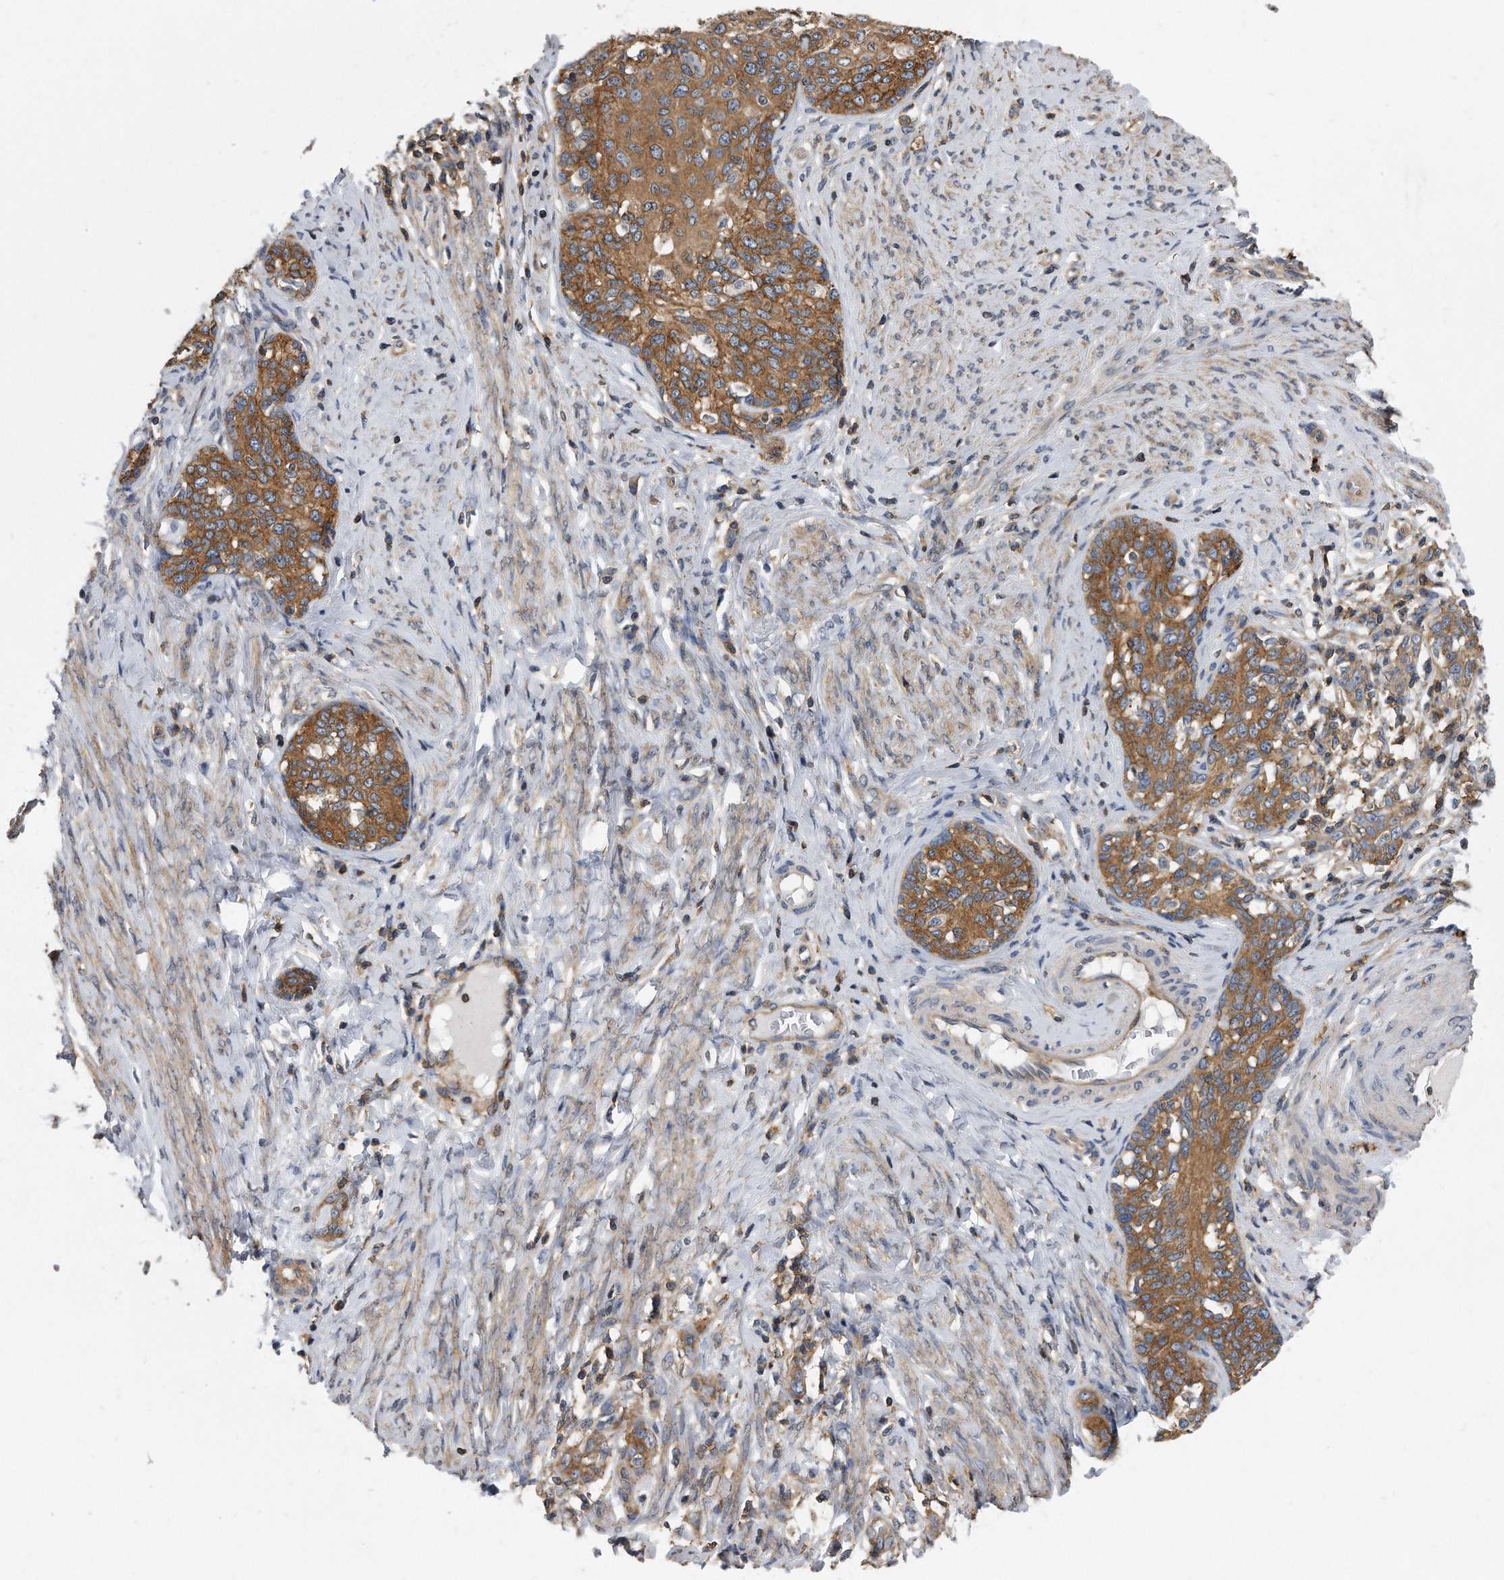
{"staining": {"intensity": "moderate", "quantity": ">75%", "location": "cytoplasmic/membranous"}, "tissue": "cervical cancer", "cell_type": "Tumor cells", "image_type": "cancer", "snomed": [{"axis": "morphology", "description": "Squamous cell carcinoma, NOS"}, {"axis": "morphology", "description": "Adenocarcinoma, NOS"}, {"axis": "topography", "description": "Cervix"}], "caption": "Immunohistochemistry (IHC) micrograph of neoplastic tissue: human cervical cancer (adenocarcinoma) stained using immunohistochemistry reveals medium levels of moderate protein expression localized specifically in the cytoplasmic/membranous of tumor cells, appearing as a cytoplasmic/membranous brown color.", "gene": "ATG5", "patient": {"sex": "female", "age": 52}}